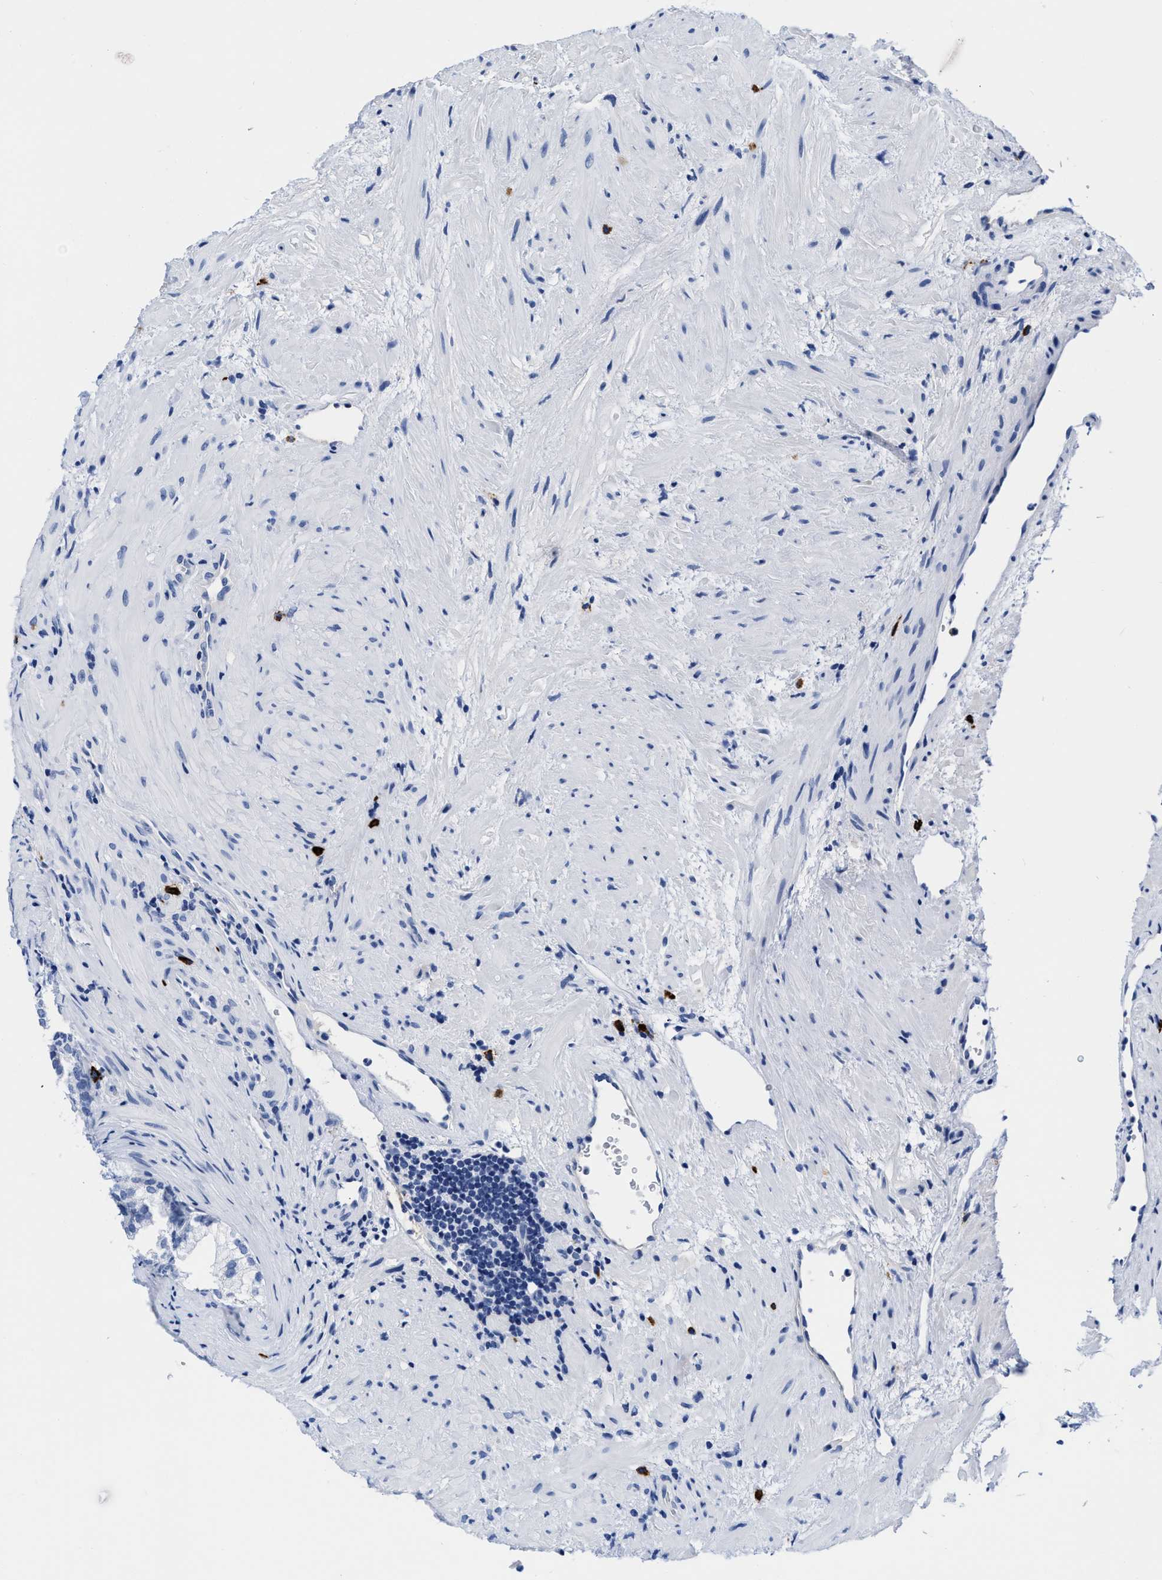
{"staining": {"intensity": "negative", "quantity": "none", "location": "none"}, "tissue": "prostate", "cell_type": "Glandular cells", "image_type": "normal", "snomed": [{"axis": "morphology", "description": "Normal tissue, NOS"}, {"axis": "topography", "description": "Prostate"}], "caption": "This is a histopathology image of immunohistochemistry staining of unremarkable prostate, which shows no expression in glandular cells.", "gene": "CER1", "patient": {"sex": "male", "age": 76}}